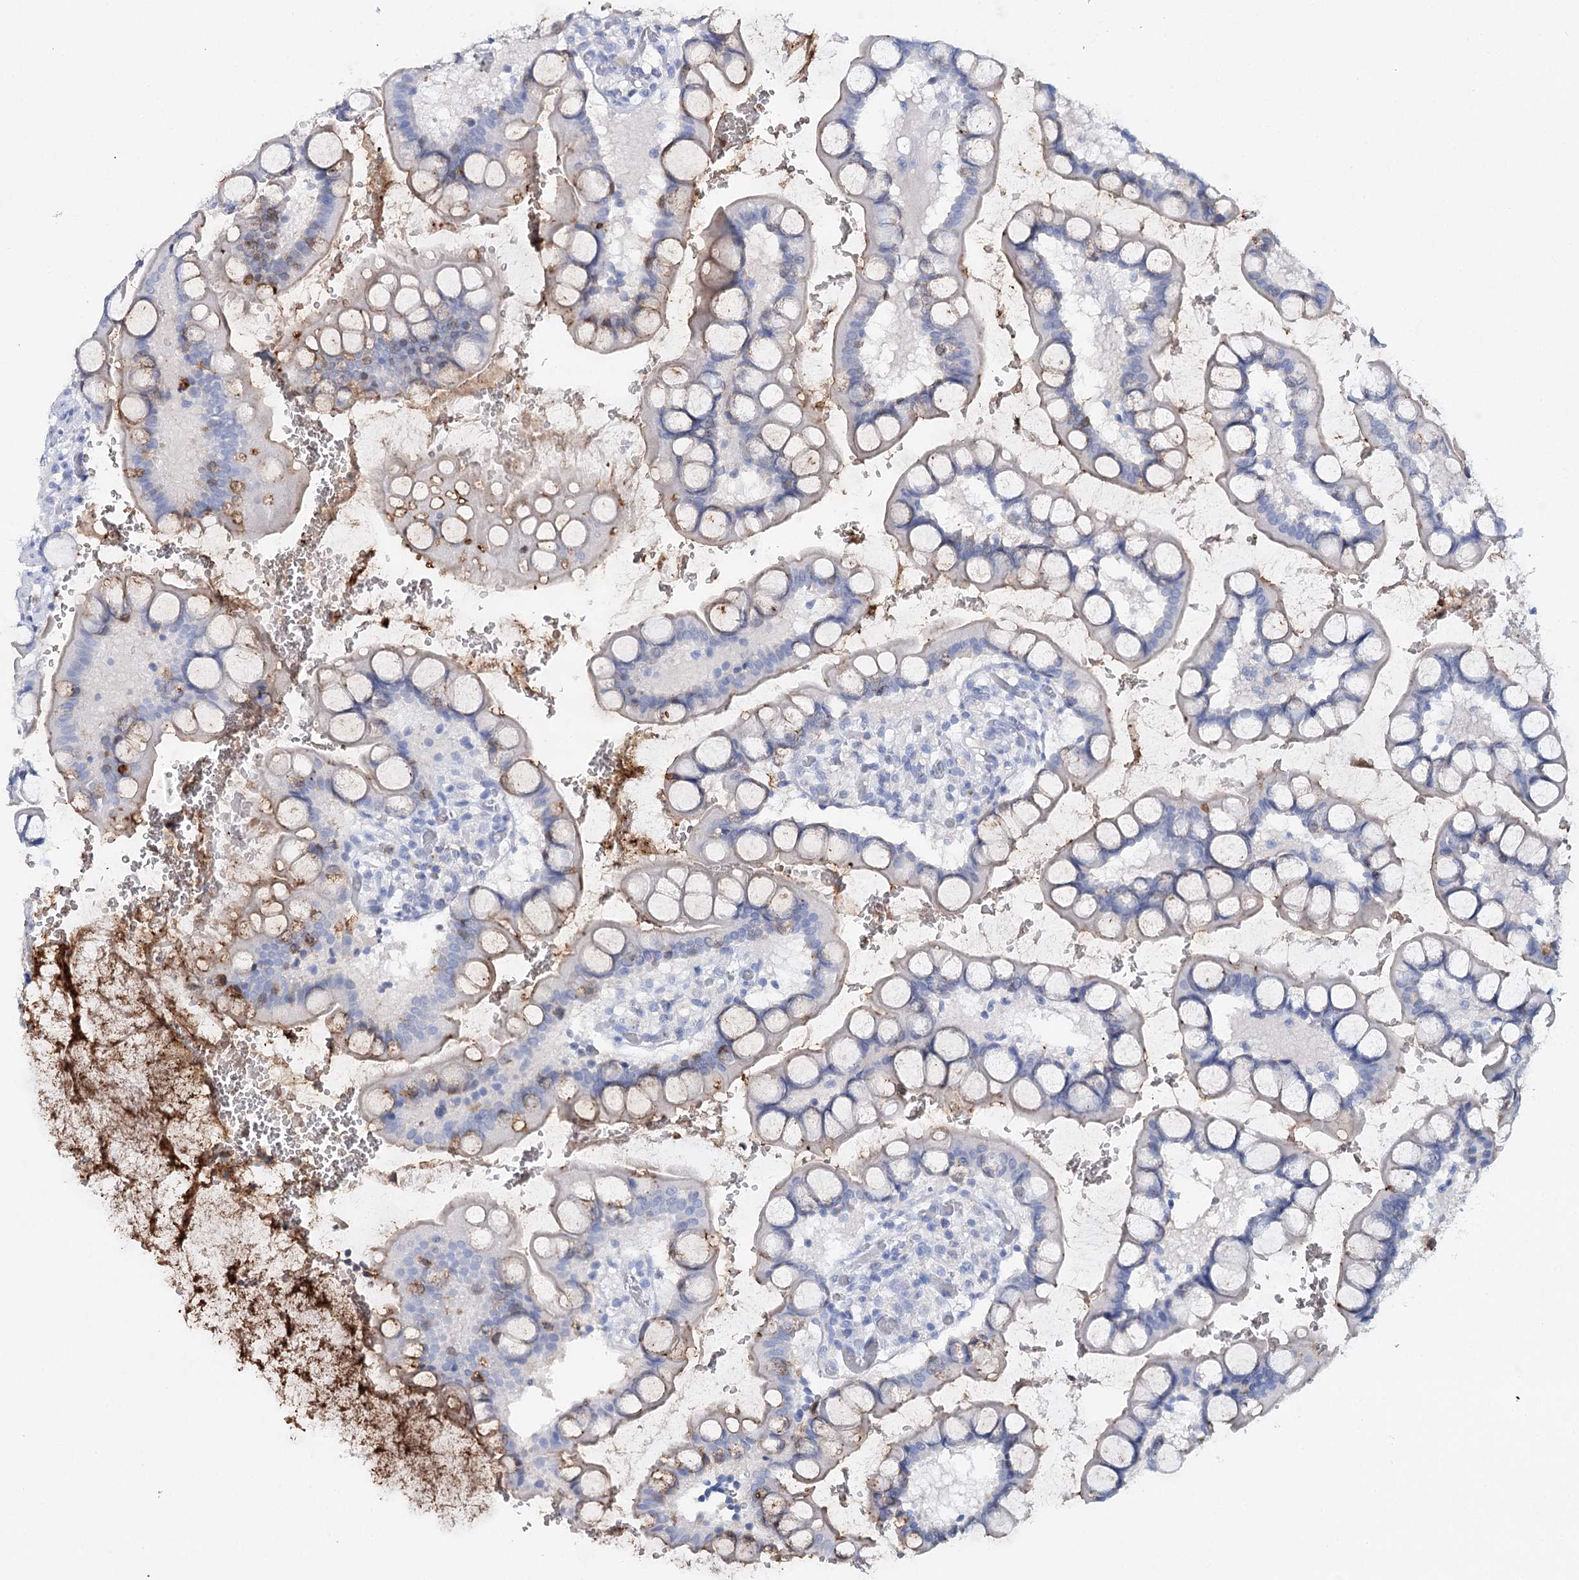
{"staining": {"intensity": "negative", "quantity": "none", "location": "none"}, "tissue": "small intestine", "cell_type": "Glandular cells", "image_type": "normal", "snomed": [{"axis": "morphology", "description": "Normal tissue, NOS"}, {"axis": "topography", "description": "Small intestine"}], "caption": "Immunohistochemistry (IHC) photomicrograph of benign small intestine: small intestine stained with DAB reveals no significant protein expression in glandular cells.", "gene": "CEACAM8", "patient": {"sex": "male", "age": 52}}